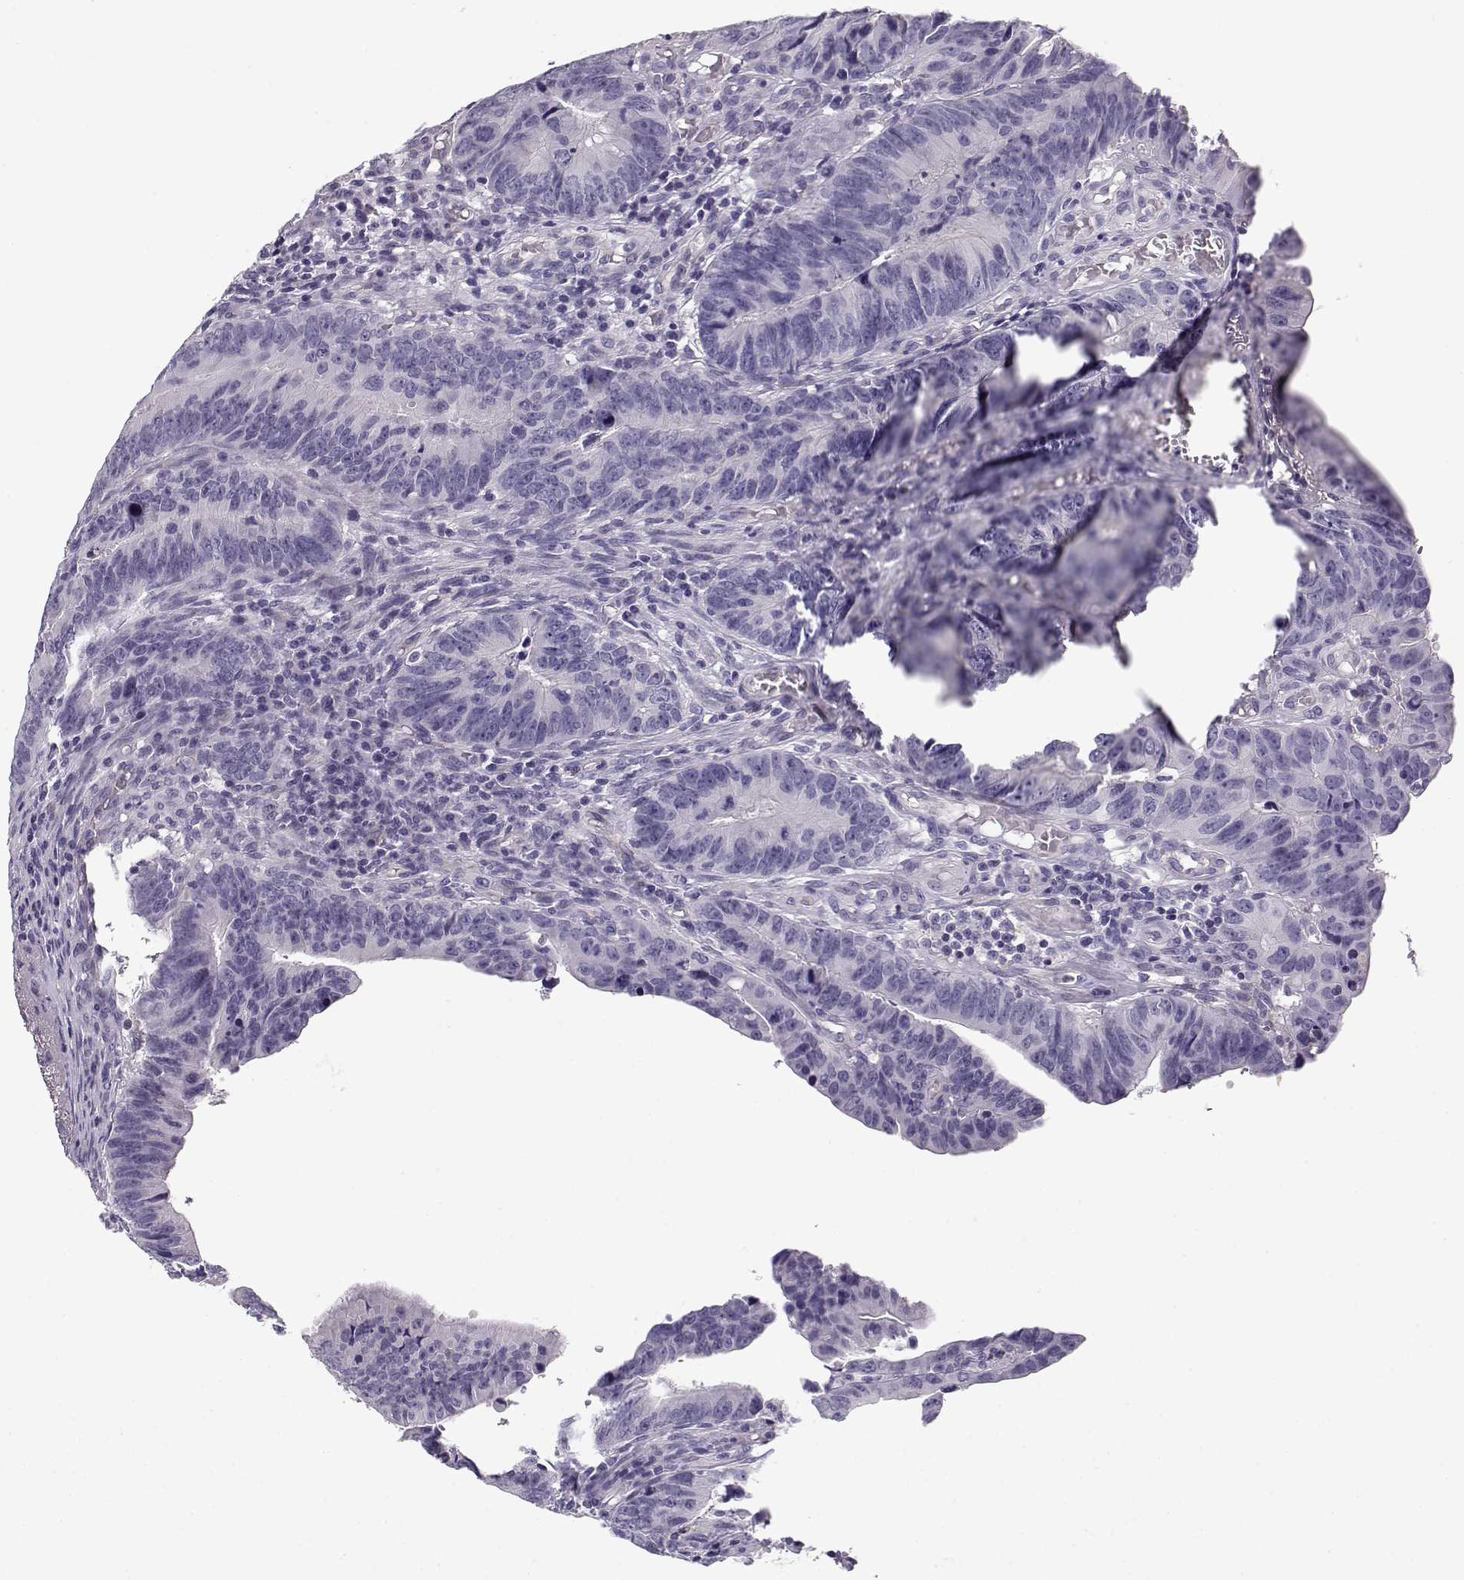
{"staining": {"intensity": "negative", "quantity": "none", "location": "none"}, "tissue": "colorectal cancer", "cell_type": "Tumor cells", "image_type": "cancer", "snomed": [{"axis": "morphology", "description": "Adenocarcinoma, NOS"}, {"axis": "topography", "description": "Colon"}], "caption": "This is an immunohistochemistry (IHC) micrograph of human colorectal cancer (adenocarcinoma). There is no staining in tumor cells.", "gene": "MYO1A", "patient": {"sex": "female", "age": 87}}